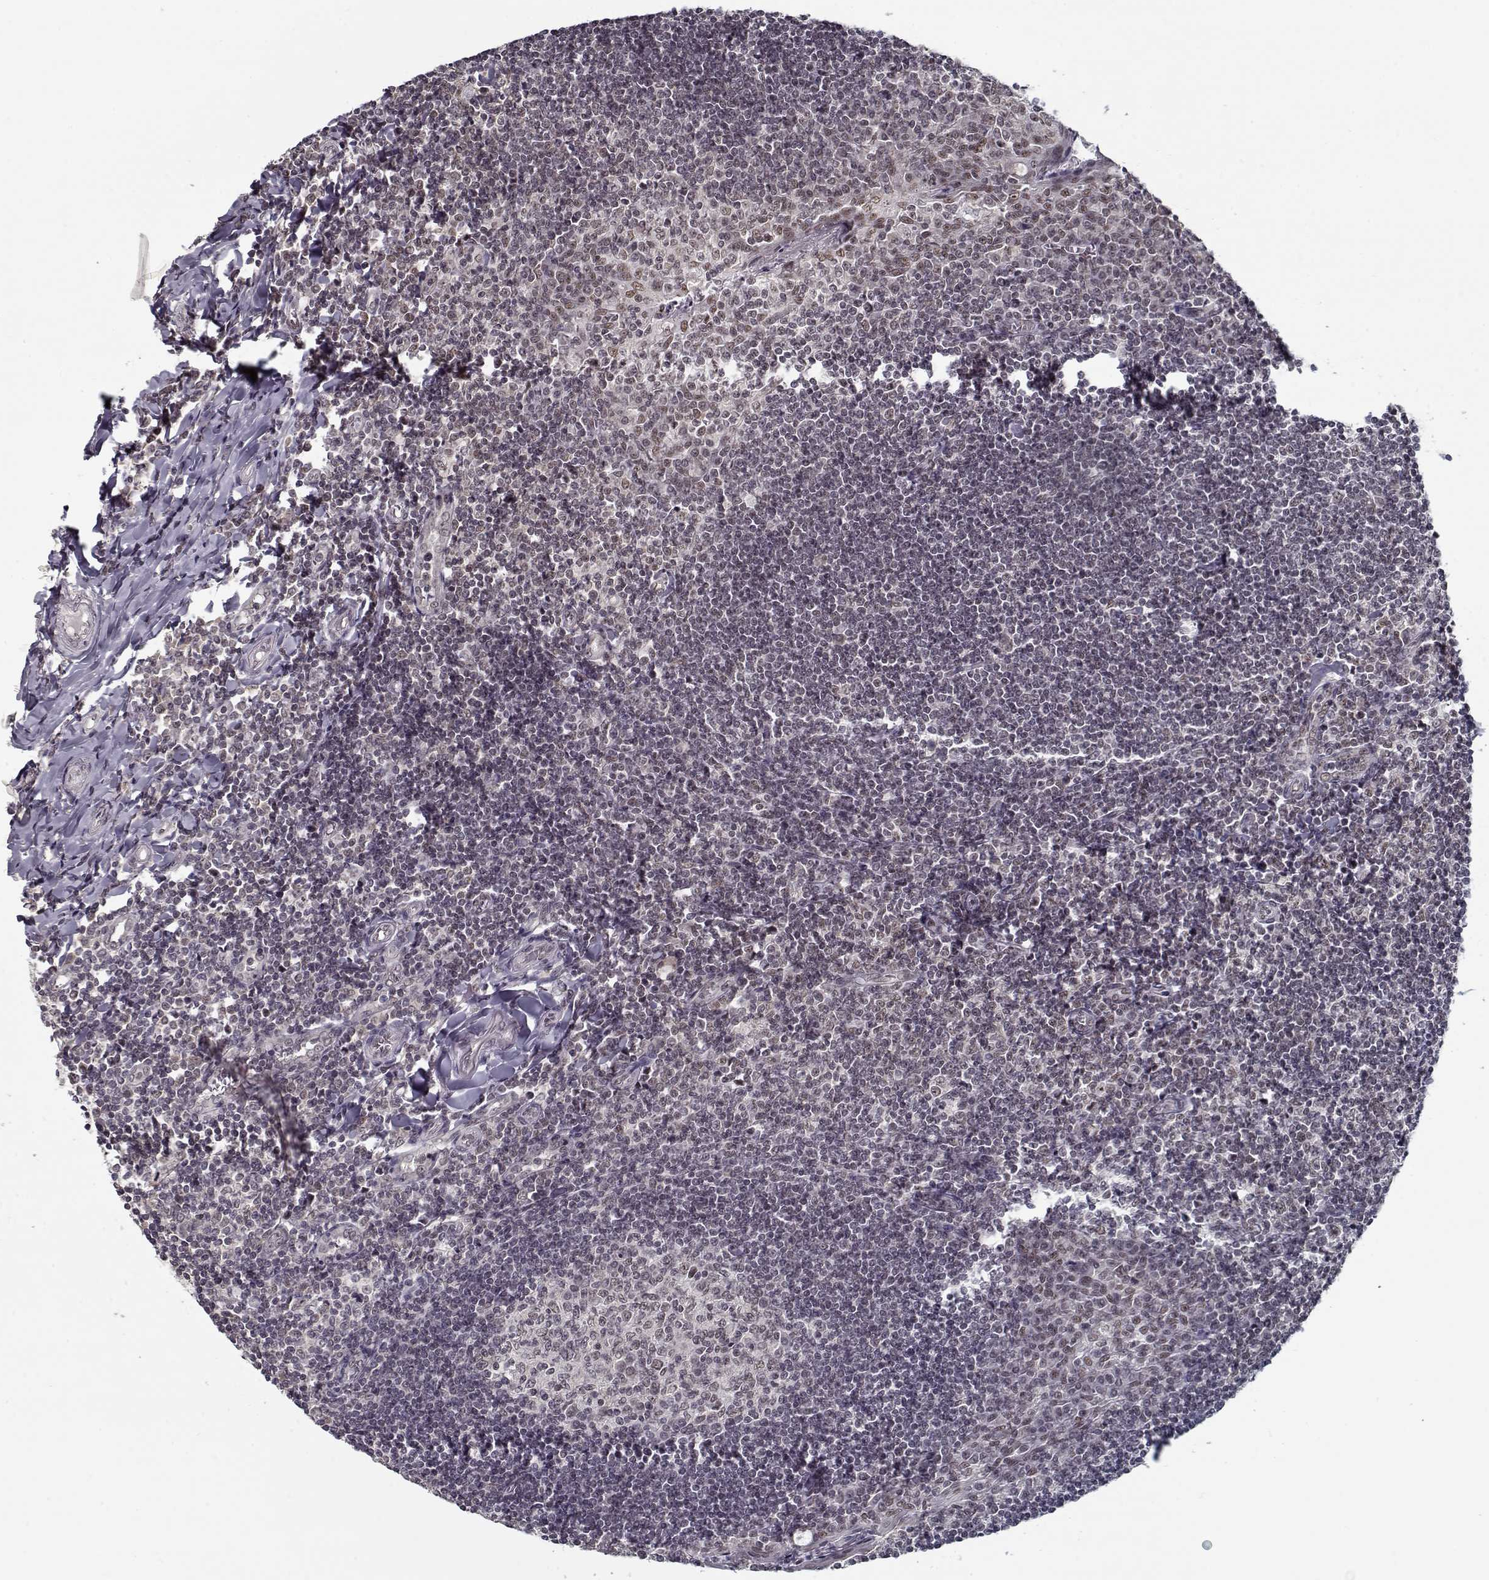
{"staining": {"intensity": "negative", "quantity": "none", "location": "none"}, "tissue": "tonsil", "cell_type": "Germinal center cells", "image_type": "normal", "snomed": [{"axis": "morphology", "description": "Normal tissue, NOS"}, {"axis": "topography", "description": "Tonsil"}], "caption": "A high-resolution photomicrograph shows immunohistochemistry staining of normal tonsil, which demonstrates no significant expression in germinal center cells. (DAB (3,3'-diaminobenzidine) IHC with hematoxylin counter stain).", "gene": "TESPA1", "patient": {"sex": "female", "age": 12}}